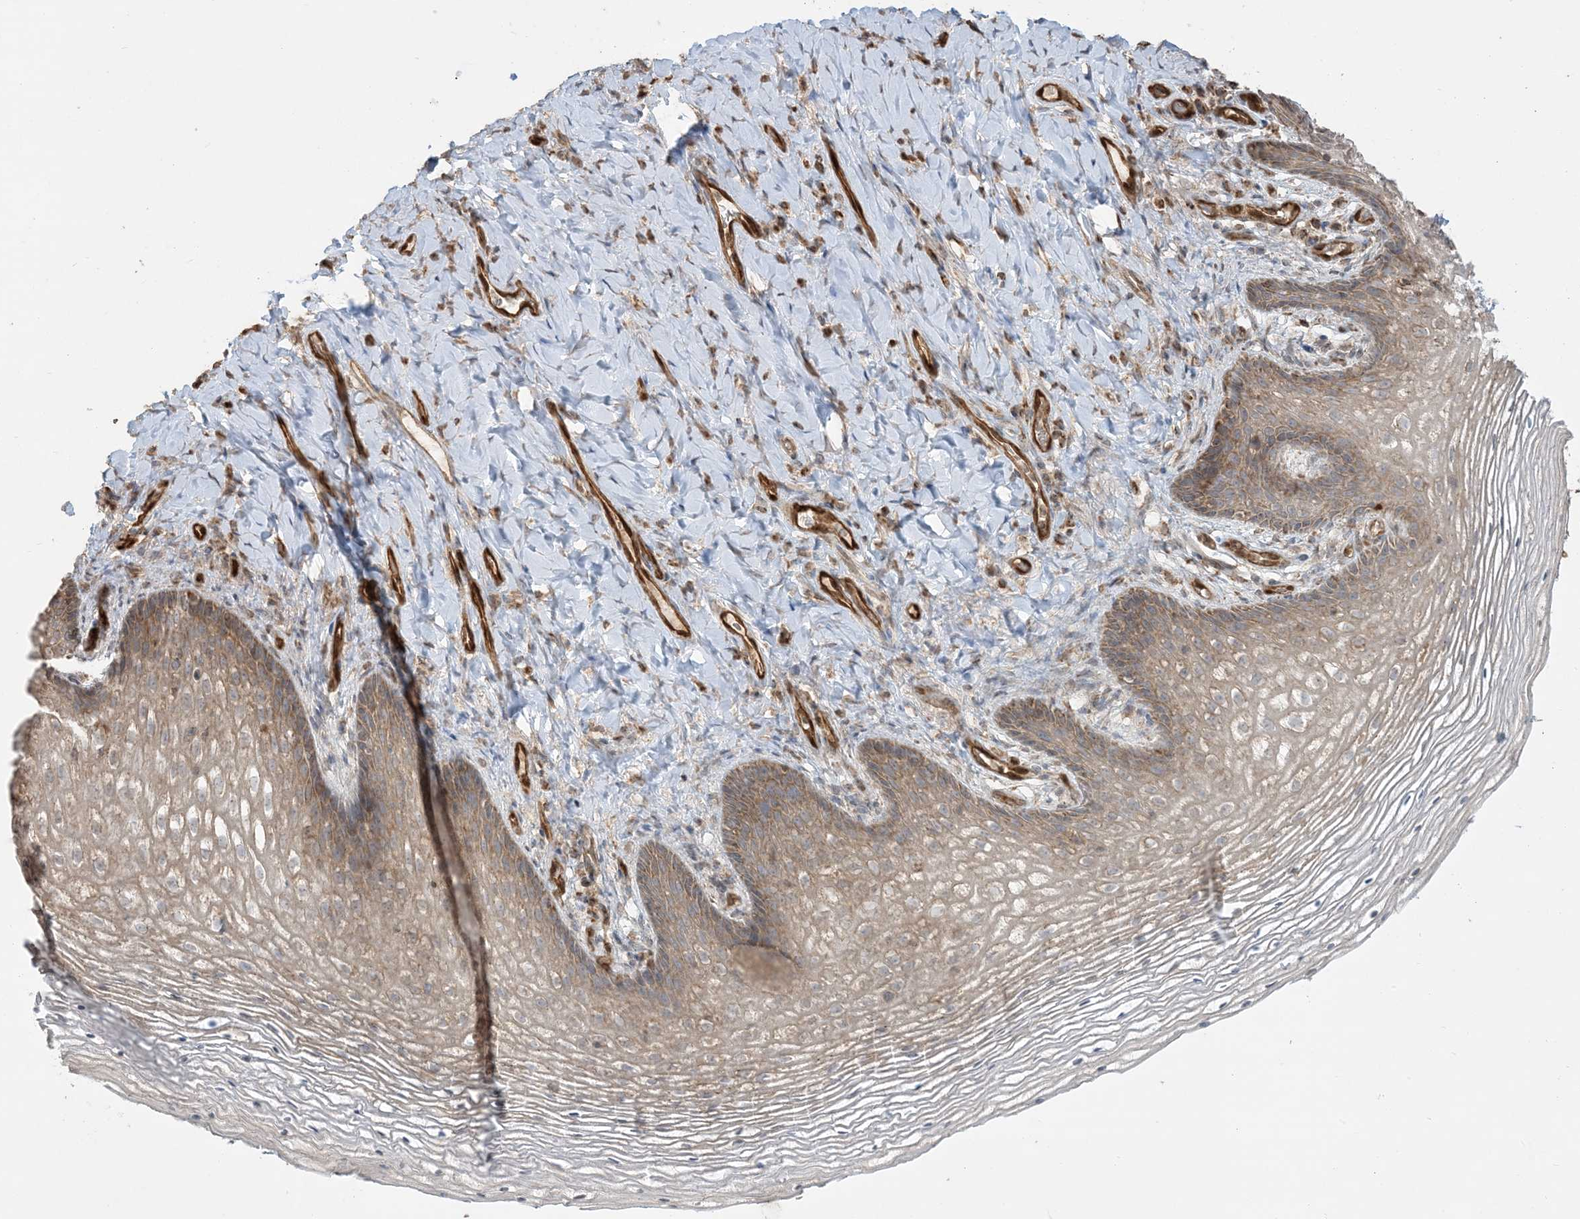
{"staining": {"intensity": "moderate", "quantity": ">75%", "location": "cytoplasmic/membranous"}, "tissue": "vagina", "cell_type": "Squamous epithelial cells", "image_type": "normal", "snomed": [{"axis": "morphology", "description": "Normal tissue, NOS"}, {"axis": "topography", "description": "Vagina"}], "caption": "Protein analysis of benign vagina displays moderate cytoplasmic/membranous positivity in about >75% of squamous epithelial cells.", "gene": "PPM1F", "patient": {"sex": "female", "age": 60}}